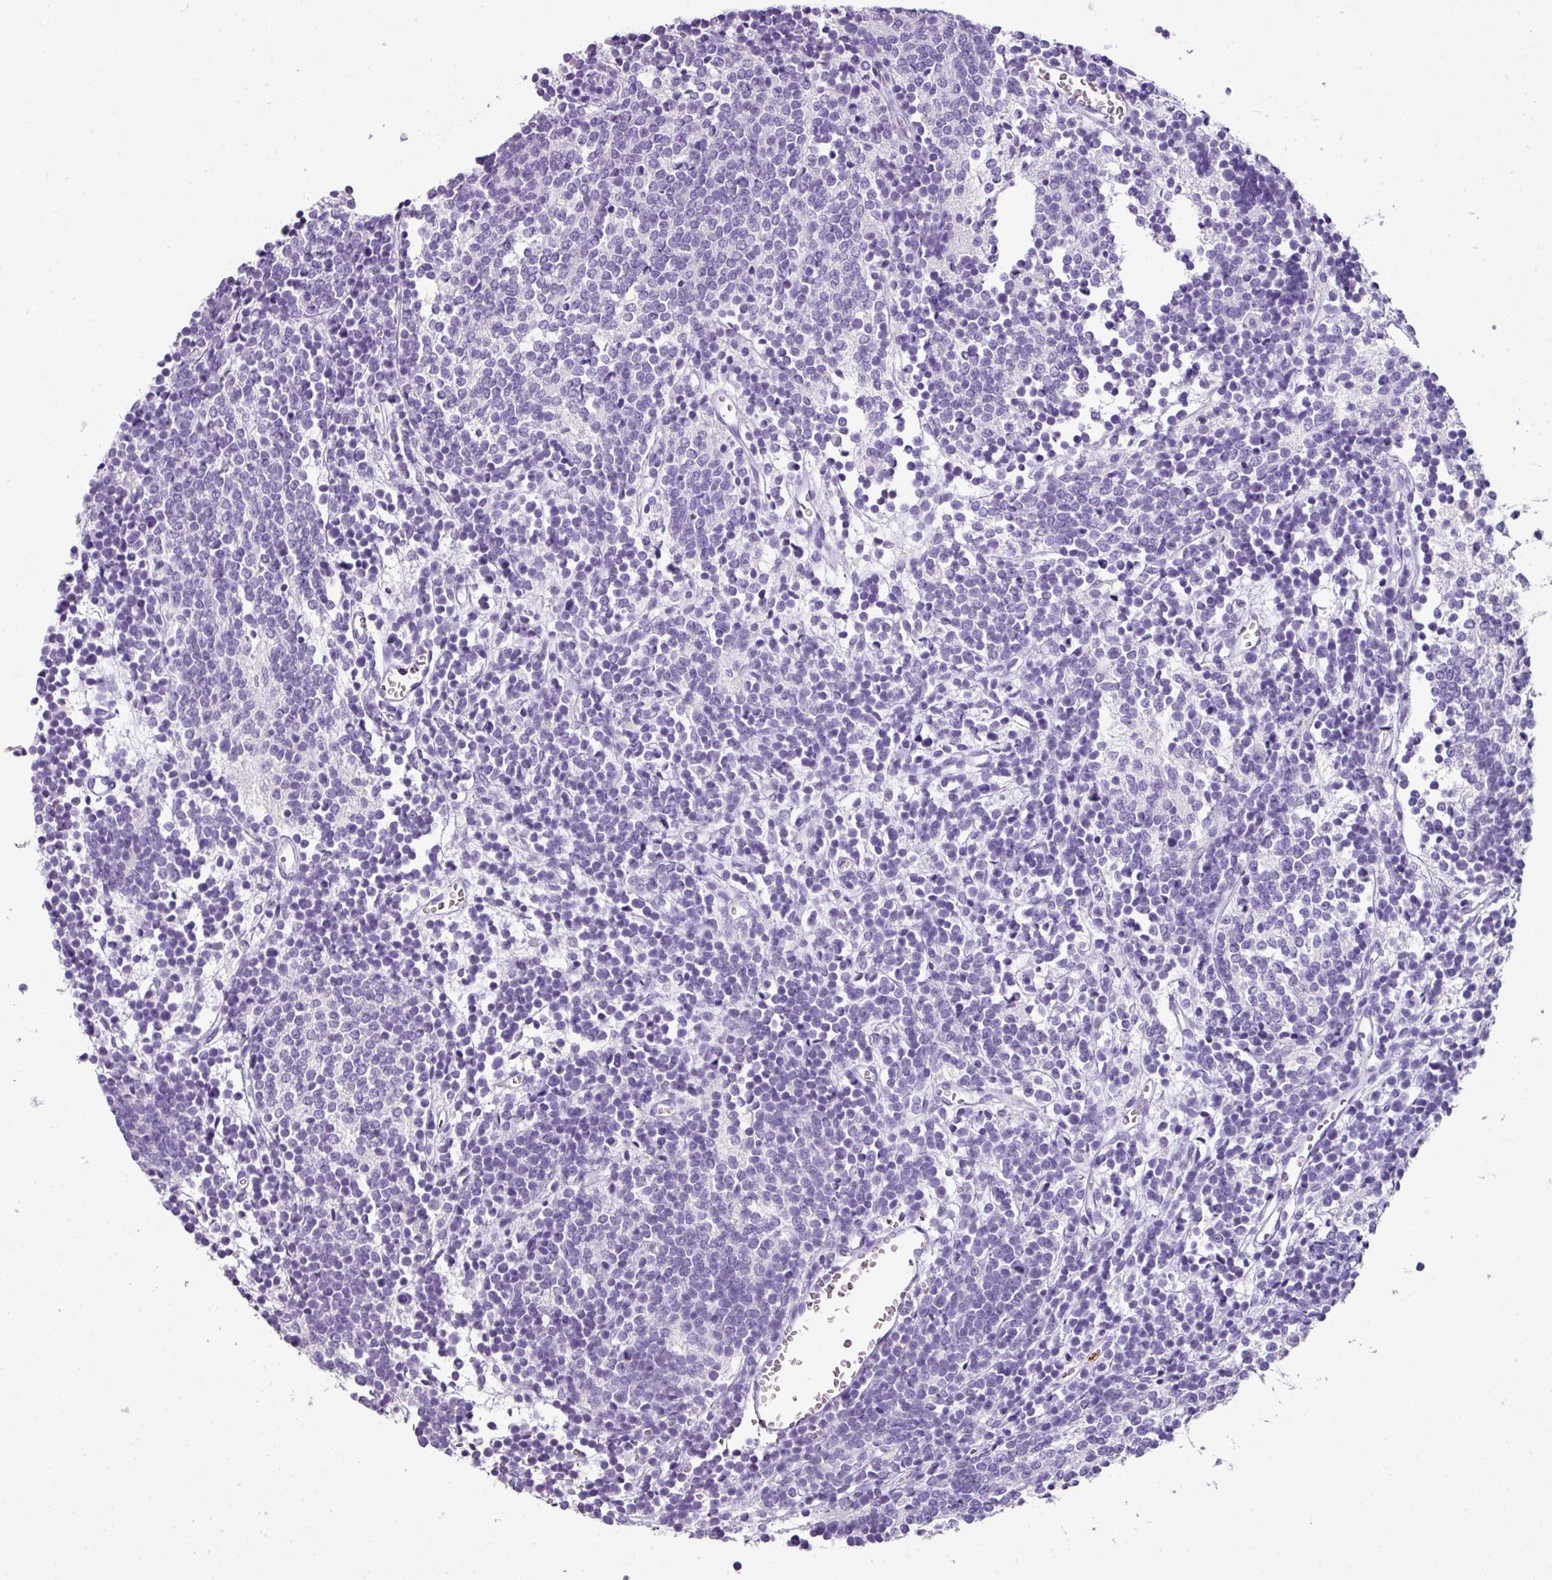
{"staining": {"intensity": "negative", "quantity": "none", "location": "none"}, "tissue": "glioma", "cell_type": "Tumor cells", "image_type": "cancer", "snomed": [{"axis": "morphology", "description": "Glioma, malignant, Low grade"}, {"axis": "topography", "description": "Brain"}], "caption": "The image demonstrates no staining of tumor cells in malignant low-grade glioma. Nuclei are stained in blue.", "gene": "CTSG", "patient": {"sex": "female", "age": 1}}